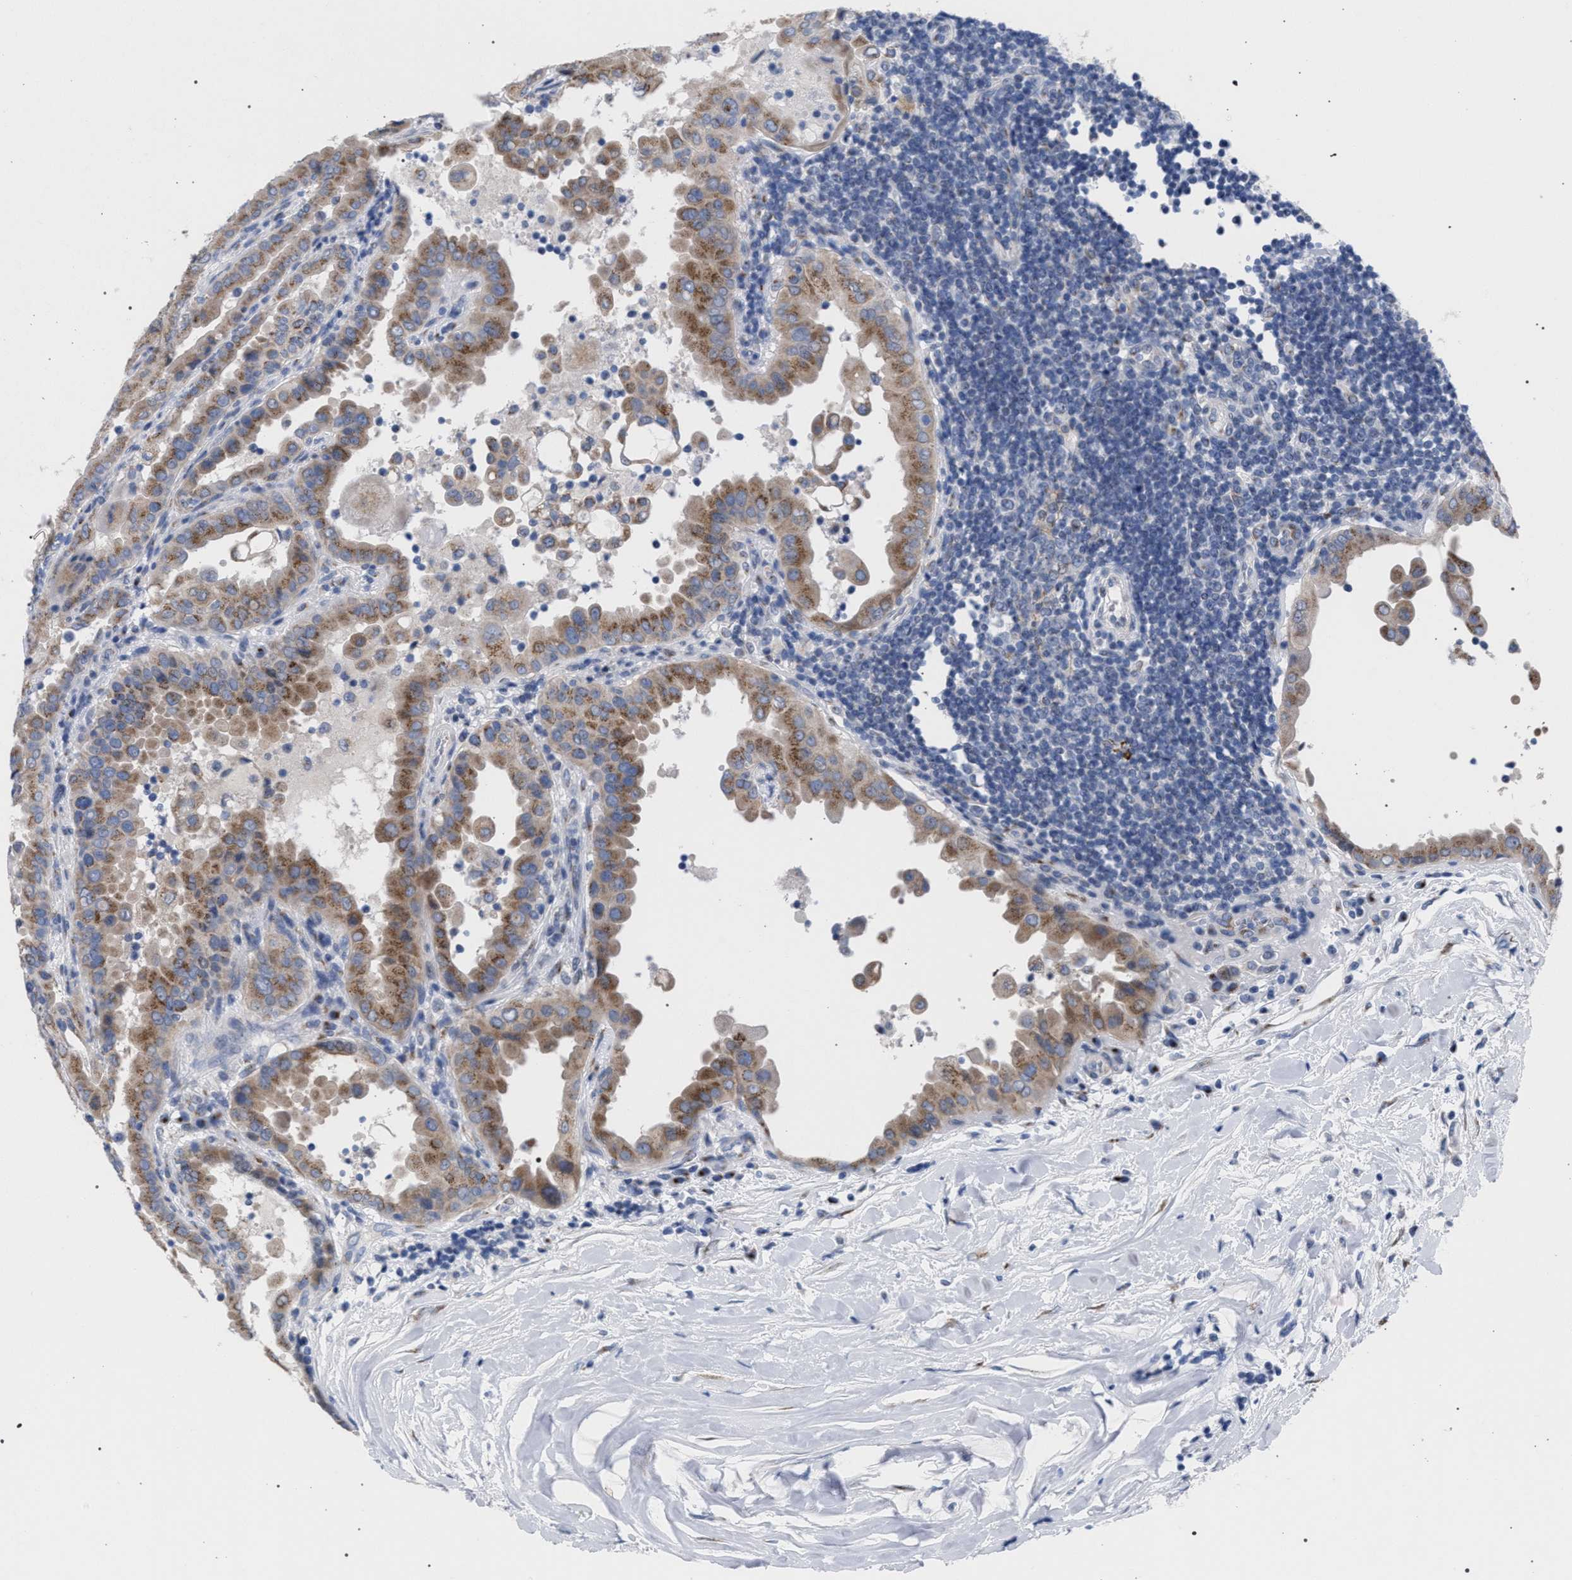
{"staining": {"intensity": "moderate", "quantity": ">75%", "location": "cytoplasmic/membranous"}, "tissue": "thyroid cancer", "cell_type": "Tumor cells", "image_type": "cancer", "snomed": [{"axis": "morphology", "description": "Papillary adenocarcinoma, NOS"}, {"axis": "topography", "description": "Thyroid gland"}], "caption": "Tumor cells demonstrate moderate cytoplasmic/membranous positivity in approximately >75% of cells in papillary adenocarcinoma (thyroid).", "gene": "GOLGA2", "patient": {"sex": "male", "age": 33}}